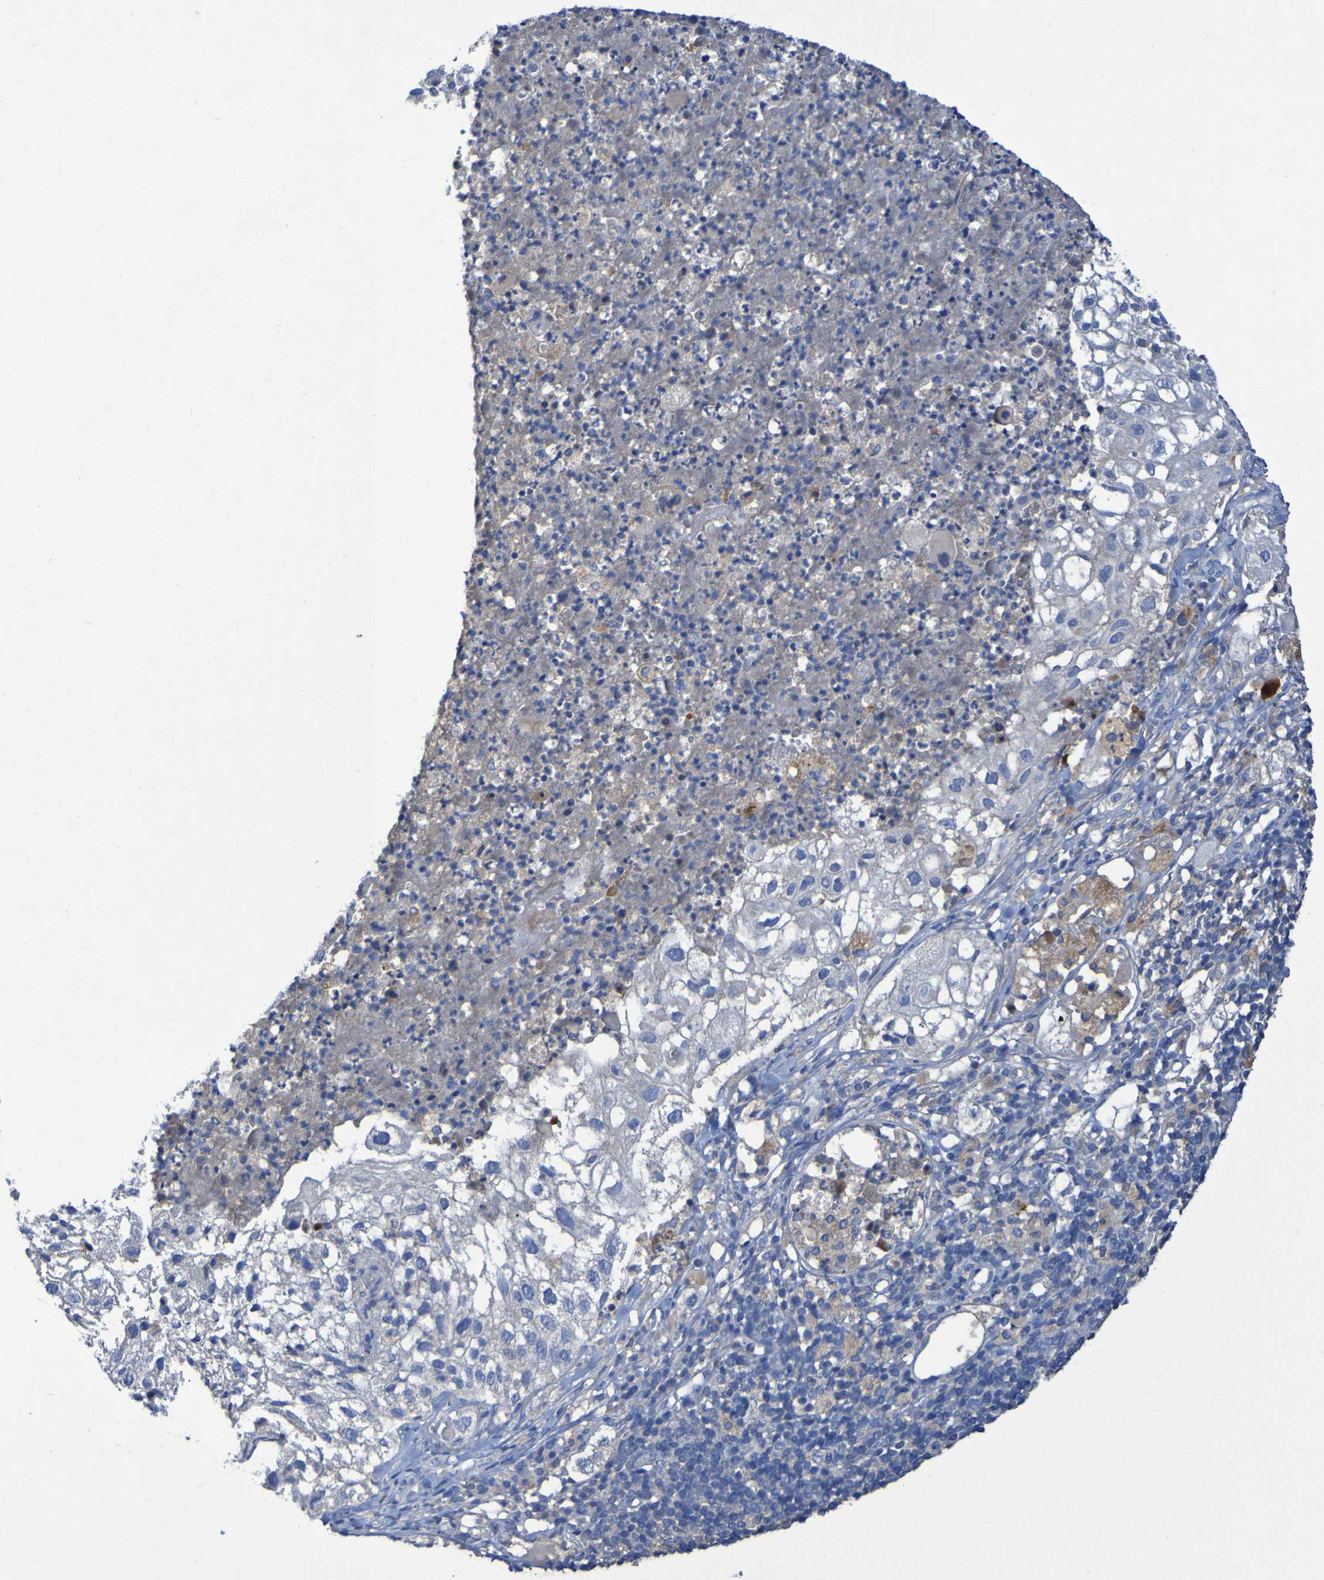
{"staining": {"intensity": "weak", "quantity": "<25%", "location": "cytoplasmic/membranous"}, "tissue": "lung cancer", "cell_type": "Tumor cells", "image_type": "cancer", "snomed": [{"axis": "morphology", "description": "Inflammation, NOS"}, {"axis": "morphology", "description": "Squamous cell carcinoma, NOS"}, {"axis": "topography", "description": "Lymph node"}, {"axis": "topography", "description": "Soft tissue"}, {"axis": "topography", "description": "Lung"}], "caption": "High magnification brightfield microscopy of lung squamous cell carcinoma stained with DAB (3,3'-diaminobenzidine) (brown) and counterstained with hematoxylin (blue): tumor cells show no significant expression.", "gene": "ARHGEF16", "patient": {"sex": "male", "age": 66}}